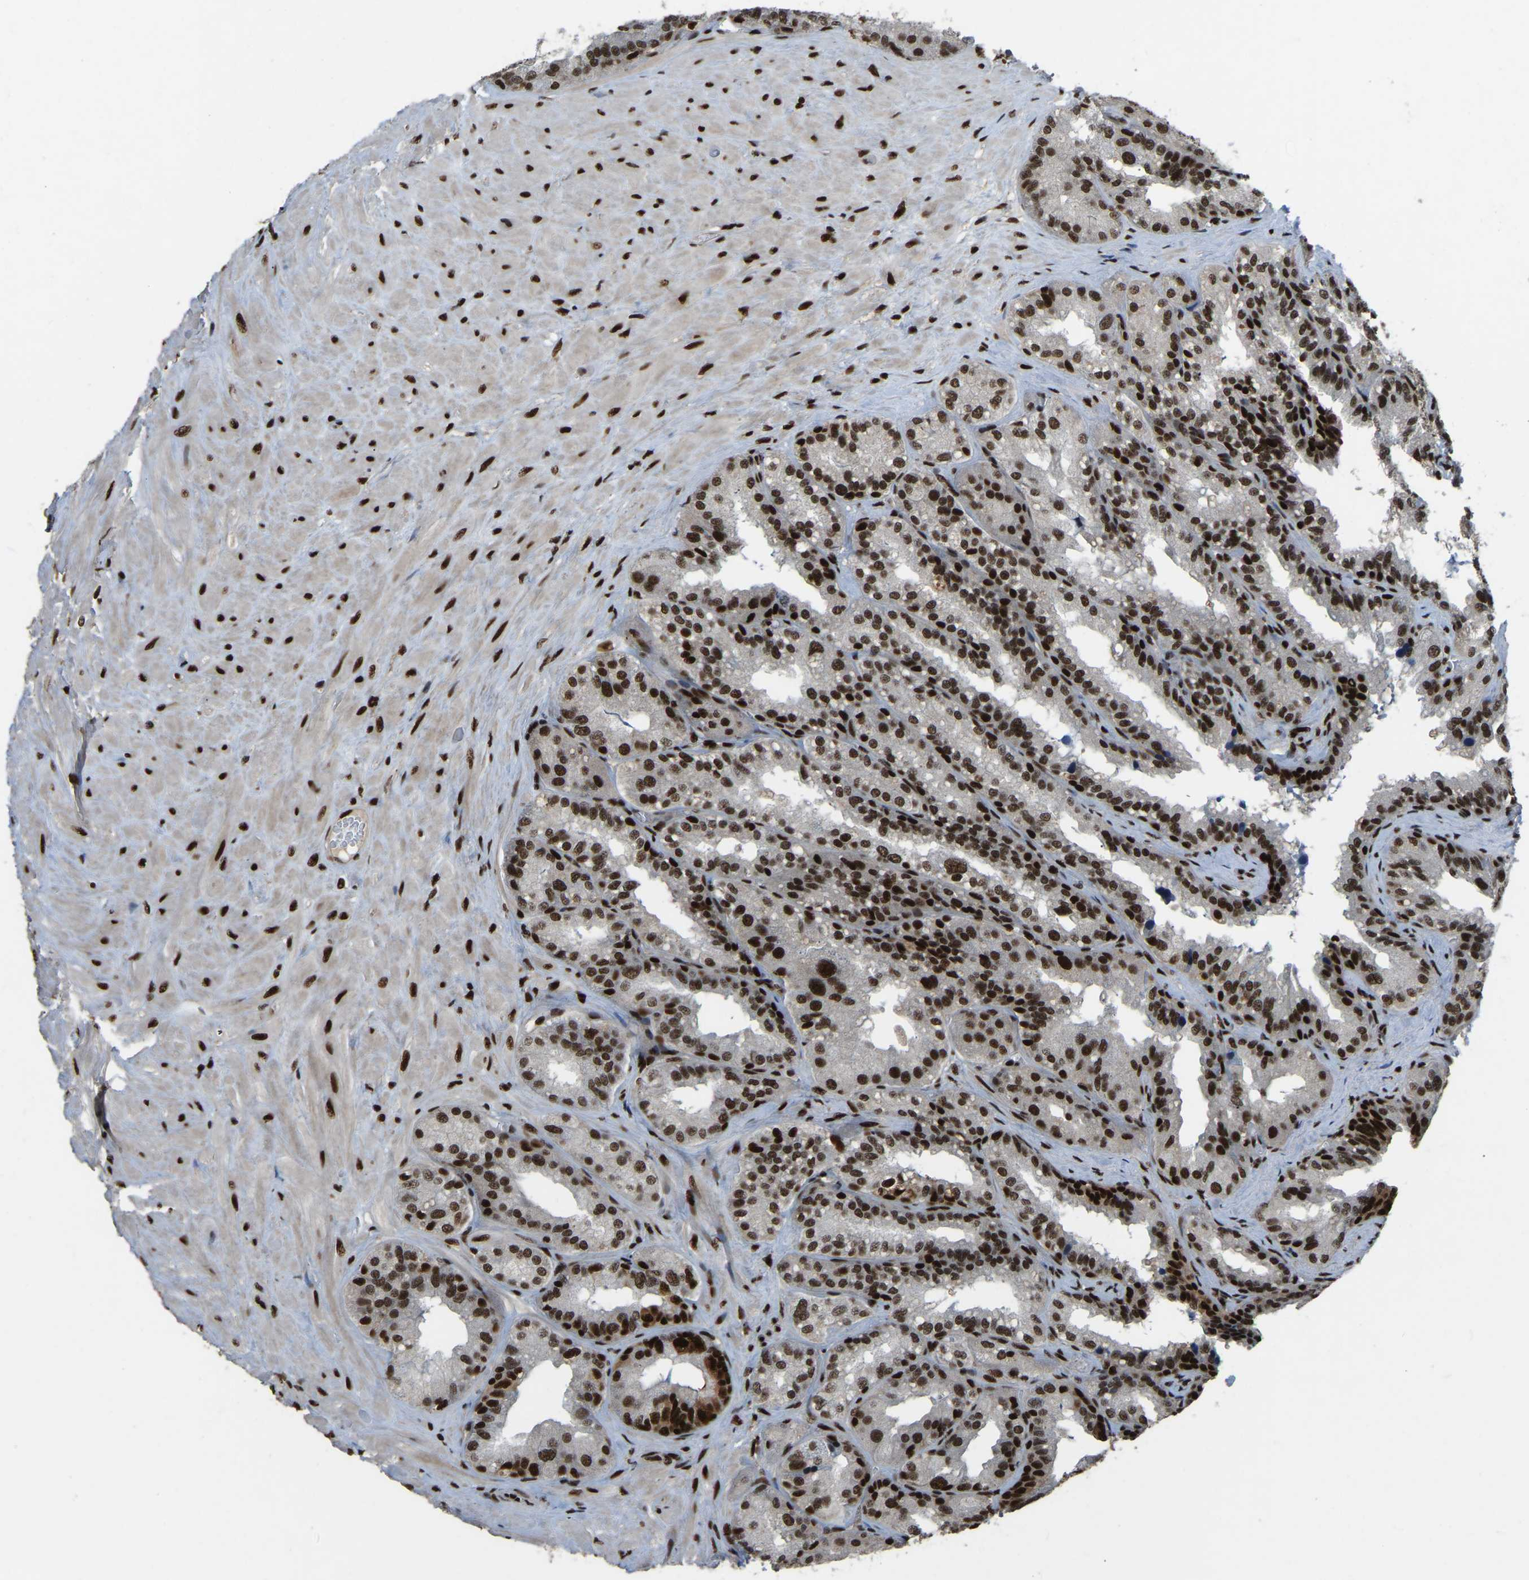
{"staining": {"intensity": "strong", "quantity": ">75%", "location": "nuclear"}, "tissue": "seminal vesicle", "cell_type": "Glandular cells", "image_type": "normal", "snomed": [{"axis": "morphology", "description": "Normal tissue, NOS"}, {"axis": "topography", "description": "Prostate"}, {"axis": "topography", "description": "Seminal veicle"}], "caption": "Protein expression analysis of normal human seminal vesicle reveals strong nuclear expression in approximately >75% of glandular cells. (IHC, brightfield microscopy, high magnification).", "gene": "TBL1XR1", "patient": {"sex": "male", "age": 51}}